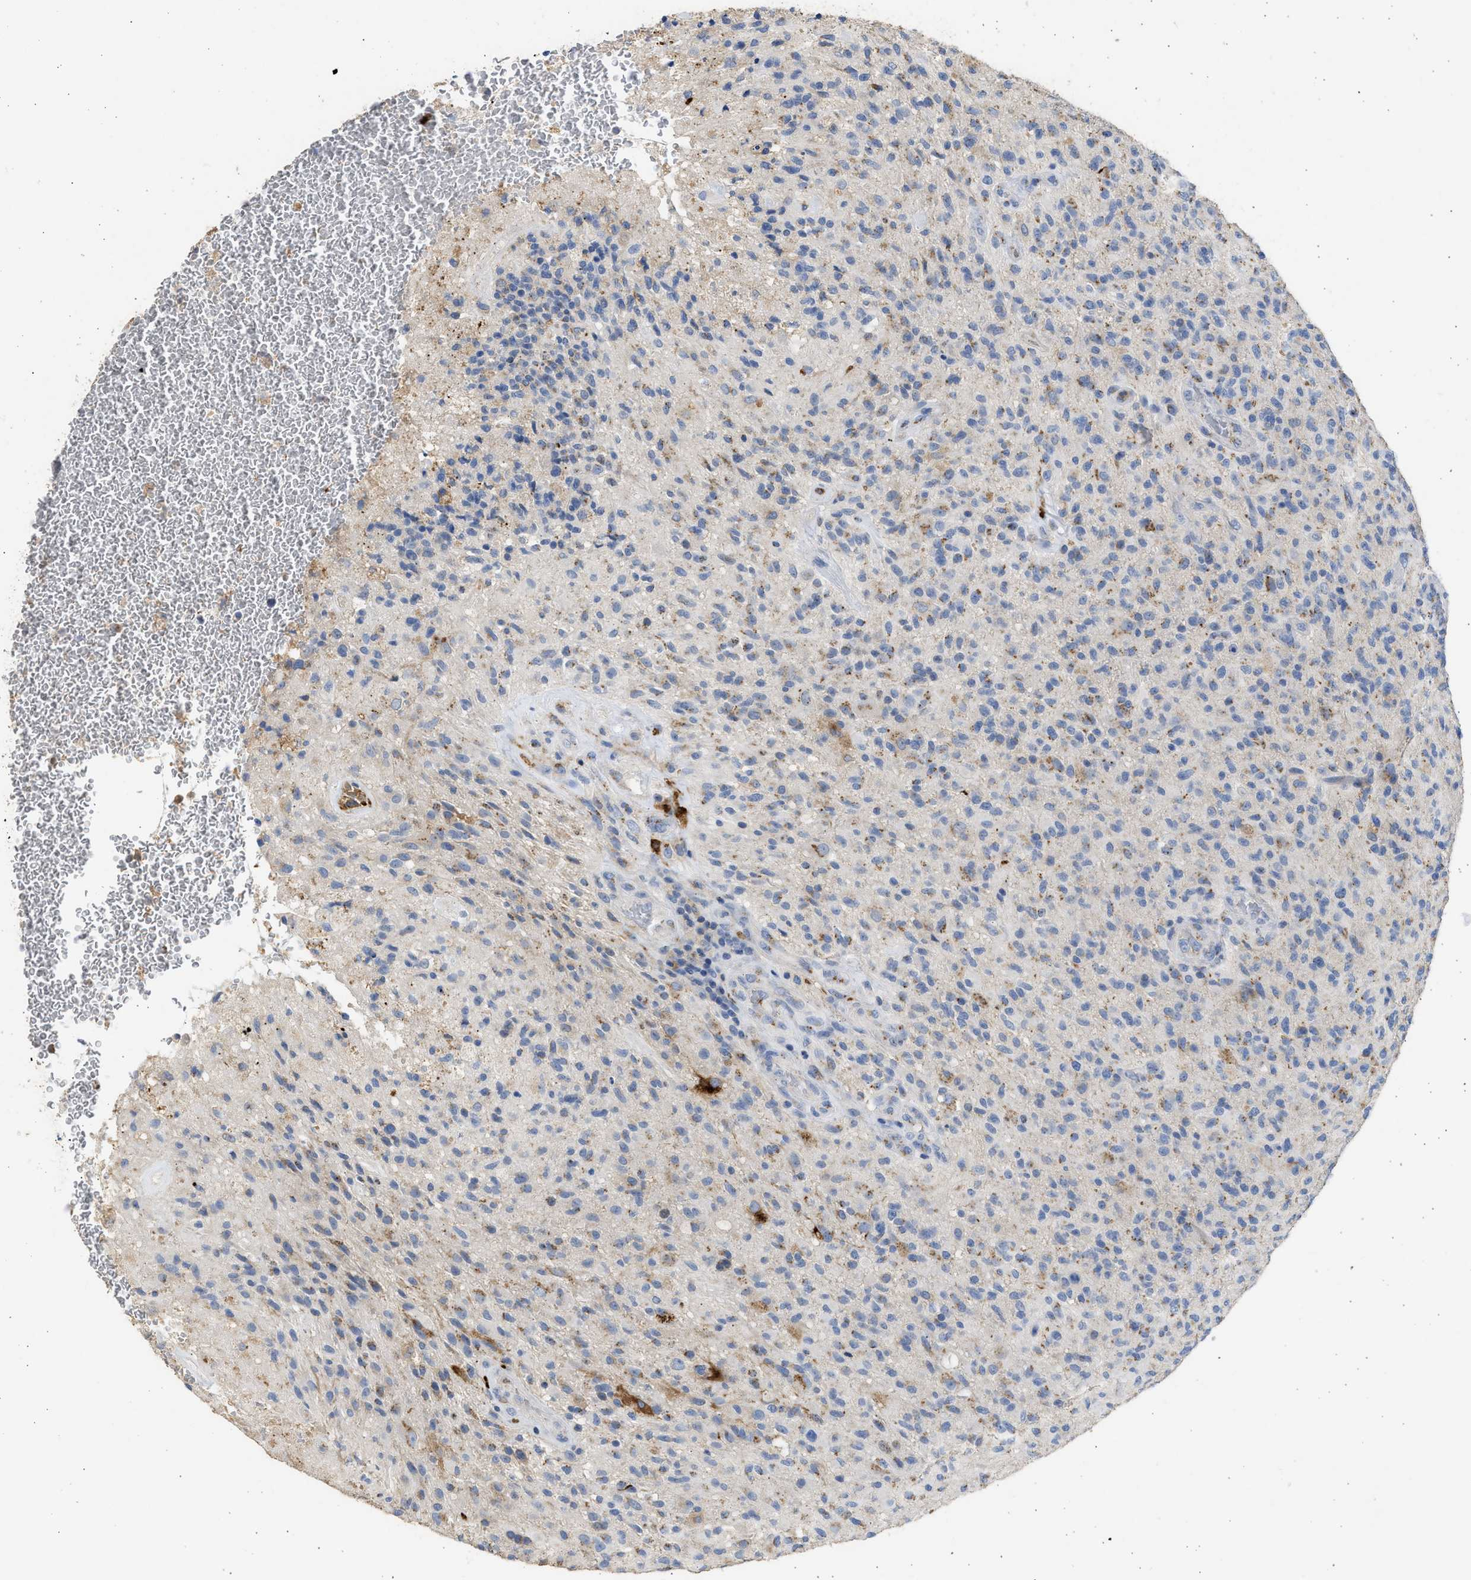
{"staining": {"intensity": "negative", "quantity": "none", "location": "none"}, "tissue": "glioma", "cell_type": "Tumor cells", "image_type": "cancer", "snomed": [{"axis": "morphology", "description": "Glioma, malignant, High grade"}, {"axis": "topography", "description": "Brain"}], "caption": "Micrograph shows no protein expression in tumor cells of malignant high-grade glioma tissue.", "gene": "IPO8", "patient": {"sex": "male", "age": 71}}